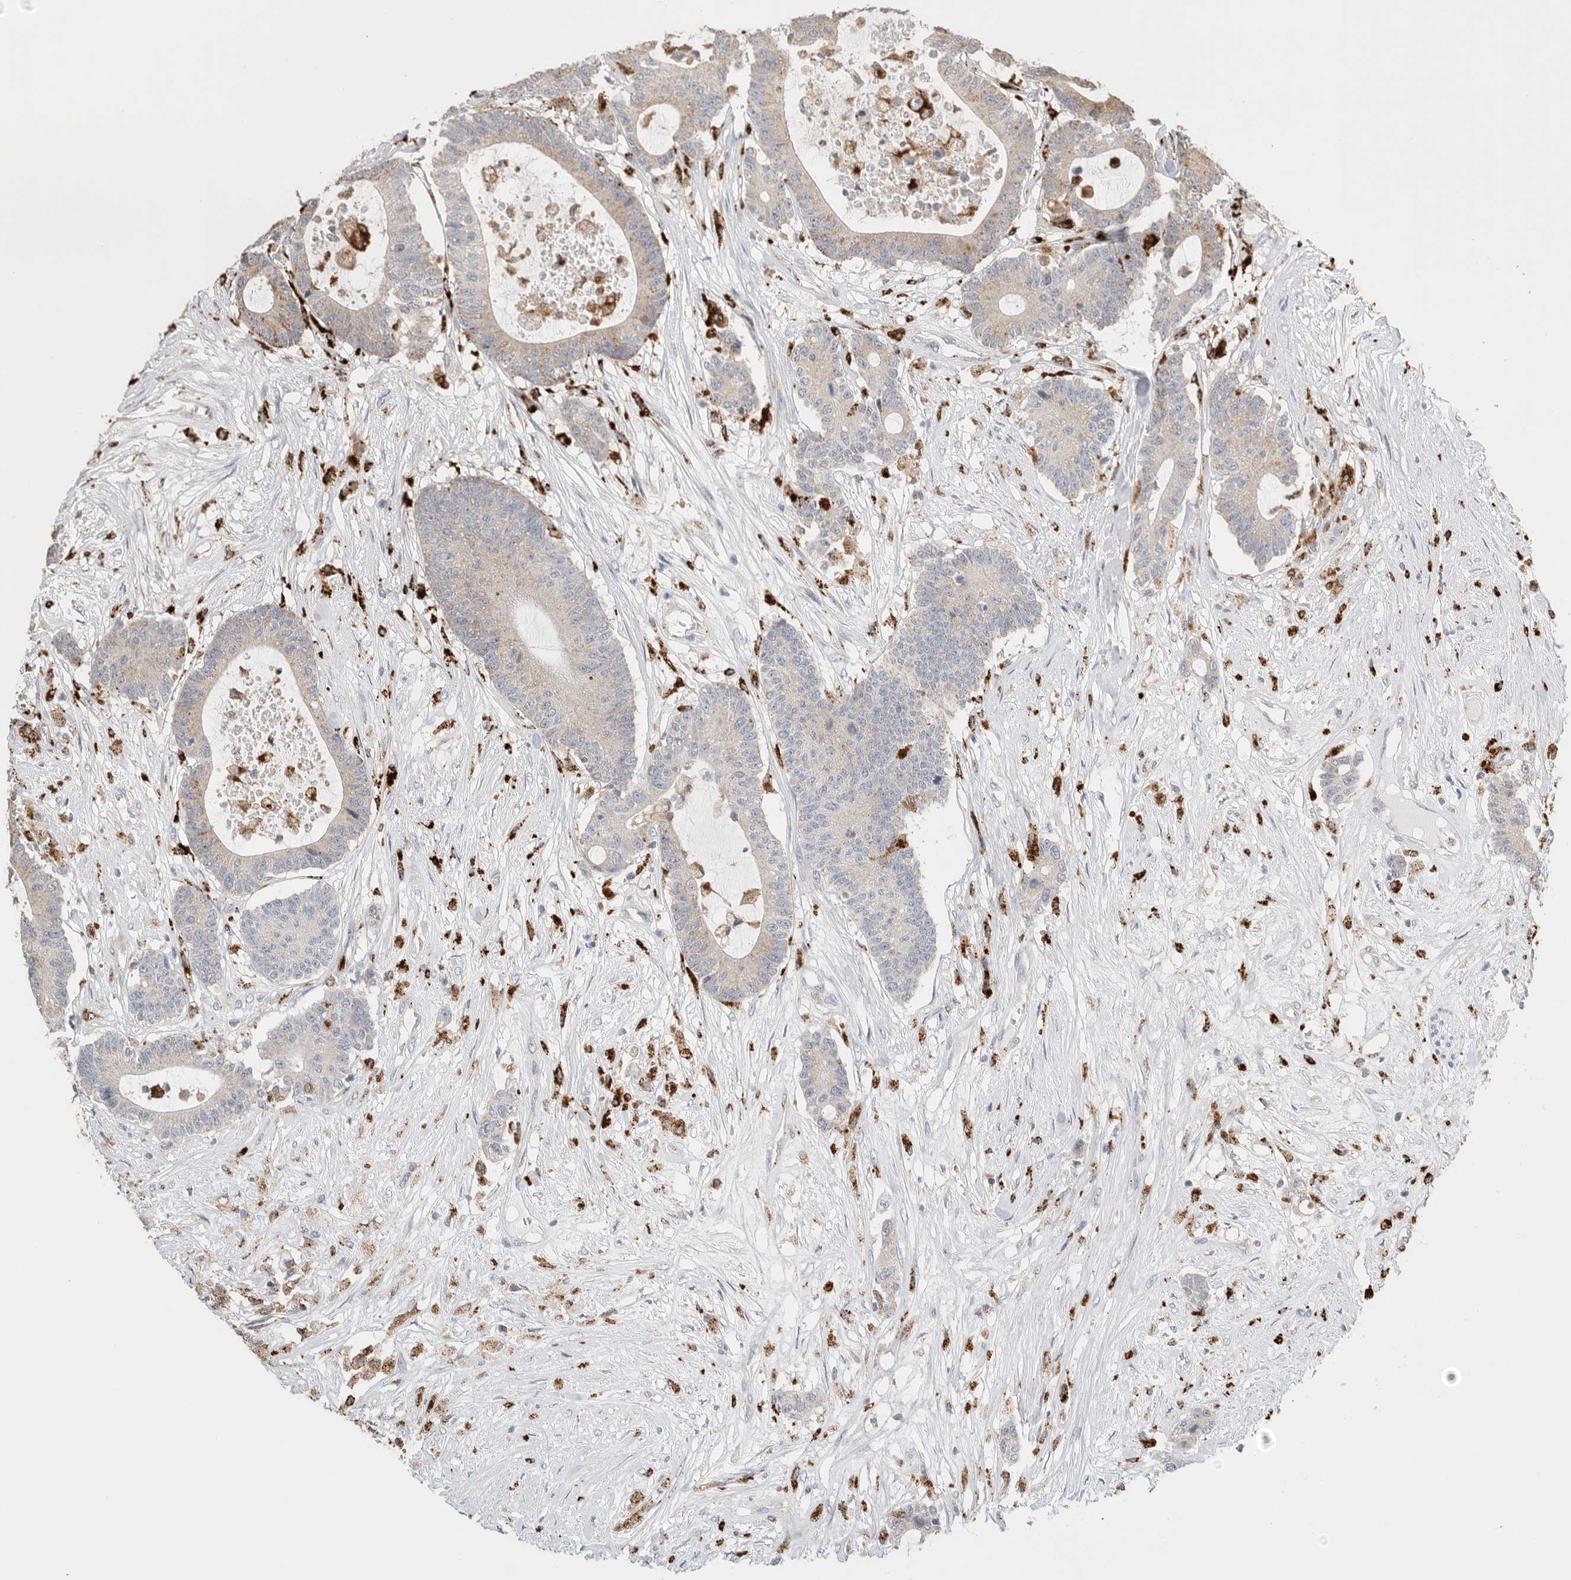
{"staining": {"intensity": "weak", "quantity": "<25%", "location": "cytoplasmic/membranous"}, "tissue": "colorectal cancer", "cell_type": "Tumor cells", "image_type": "cancer", "snomed": [{"axis": "morphology", "description": "Adenocarcinoma, NOS"}, {"axis": "topography", "description": "Colon"}], "caption": "Human colorectal adenocarcinoma stained for a protein using IHC demonstrates no staining in tumor cells.", "gene": "GGH", "patient": {"sex": "female", "age": 84}}